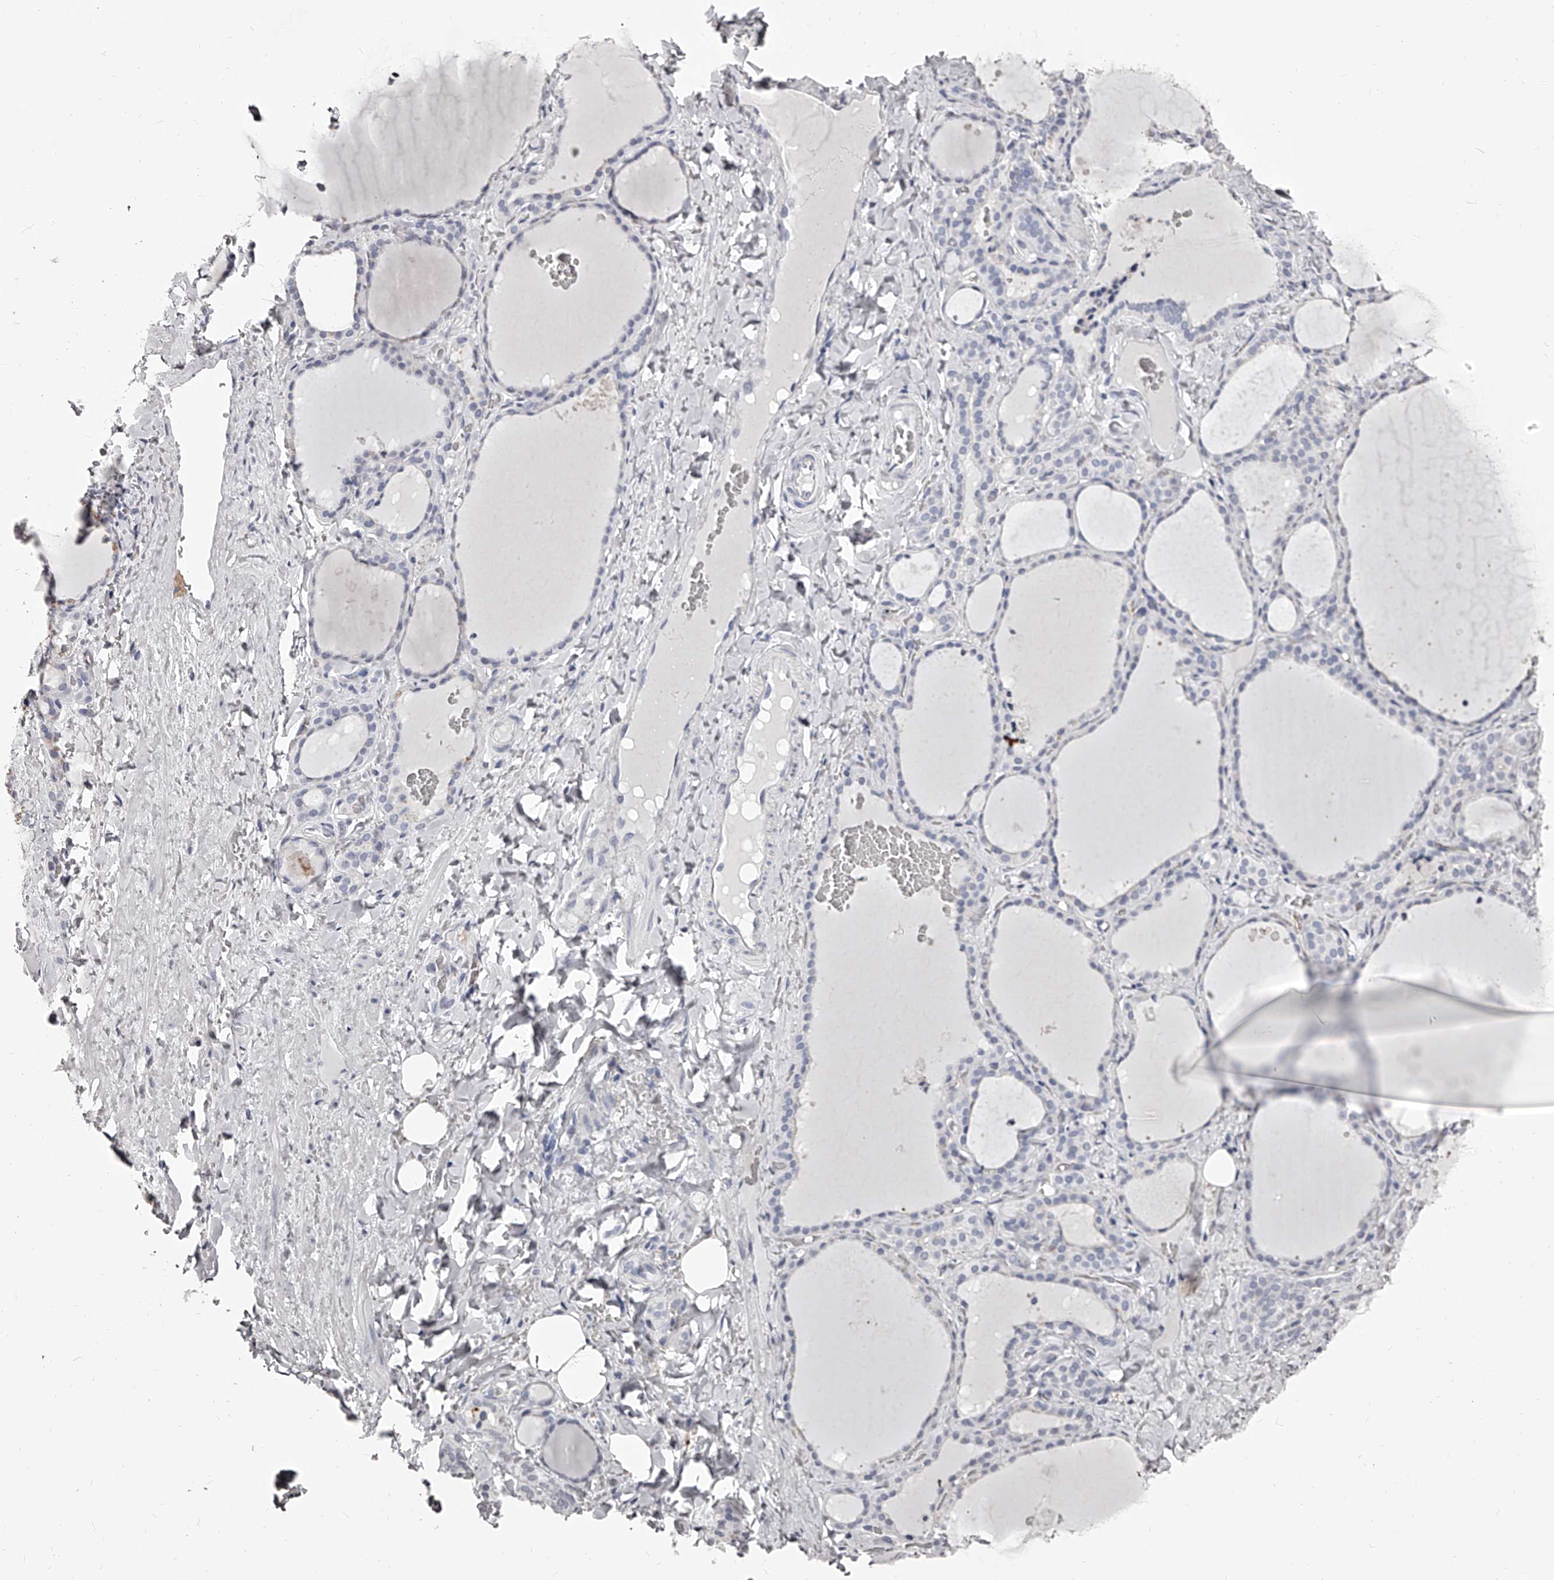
{"staining": {"intensity": "negative", "quantity": "none", "location": "none"}, "tissue": "thyroid gland", "cell_type": "Glandular cells", "image_type": "normal", "snomed": [{"axis": "morphology", "description": "Normal tissue, NOS"}, {"axis": "topography", "description": "Thyroid gland"}], "caption": "IHC image of benign thyroid gland: human thyroid gland stained with DAB (3,3'-diaminobenzidine) displays no significant protein staining in glandular cells. (Brightfield microscopy of DAB immunohistochemistry (IHC) at high magnification).", "gene": "PACSIN1", "patient": {"sex": "female", "age": 22}}